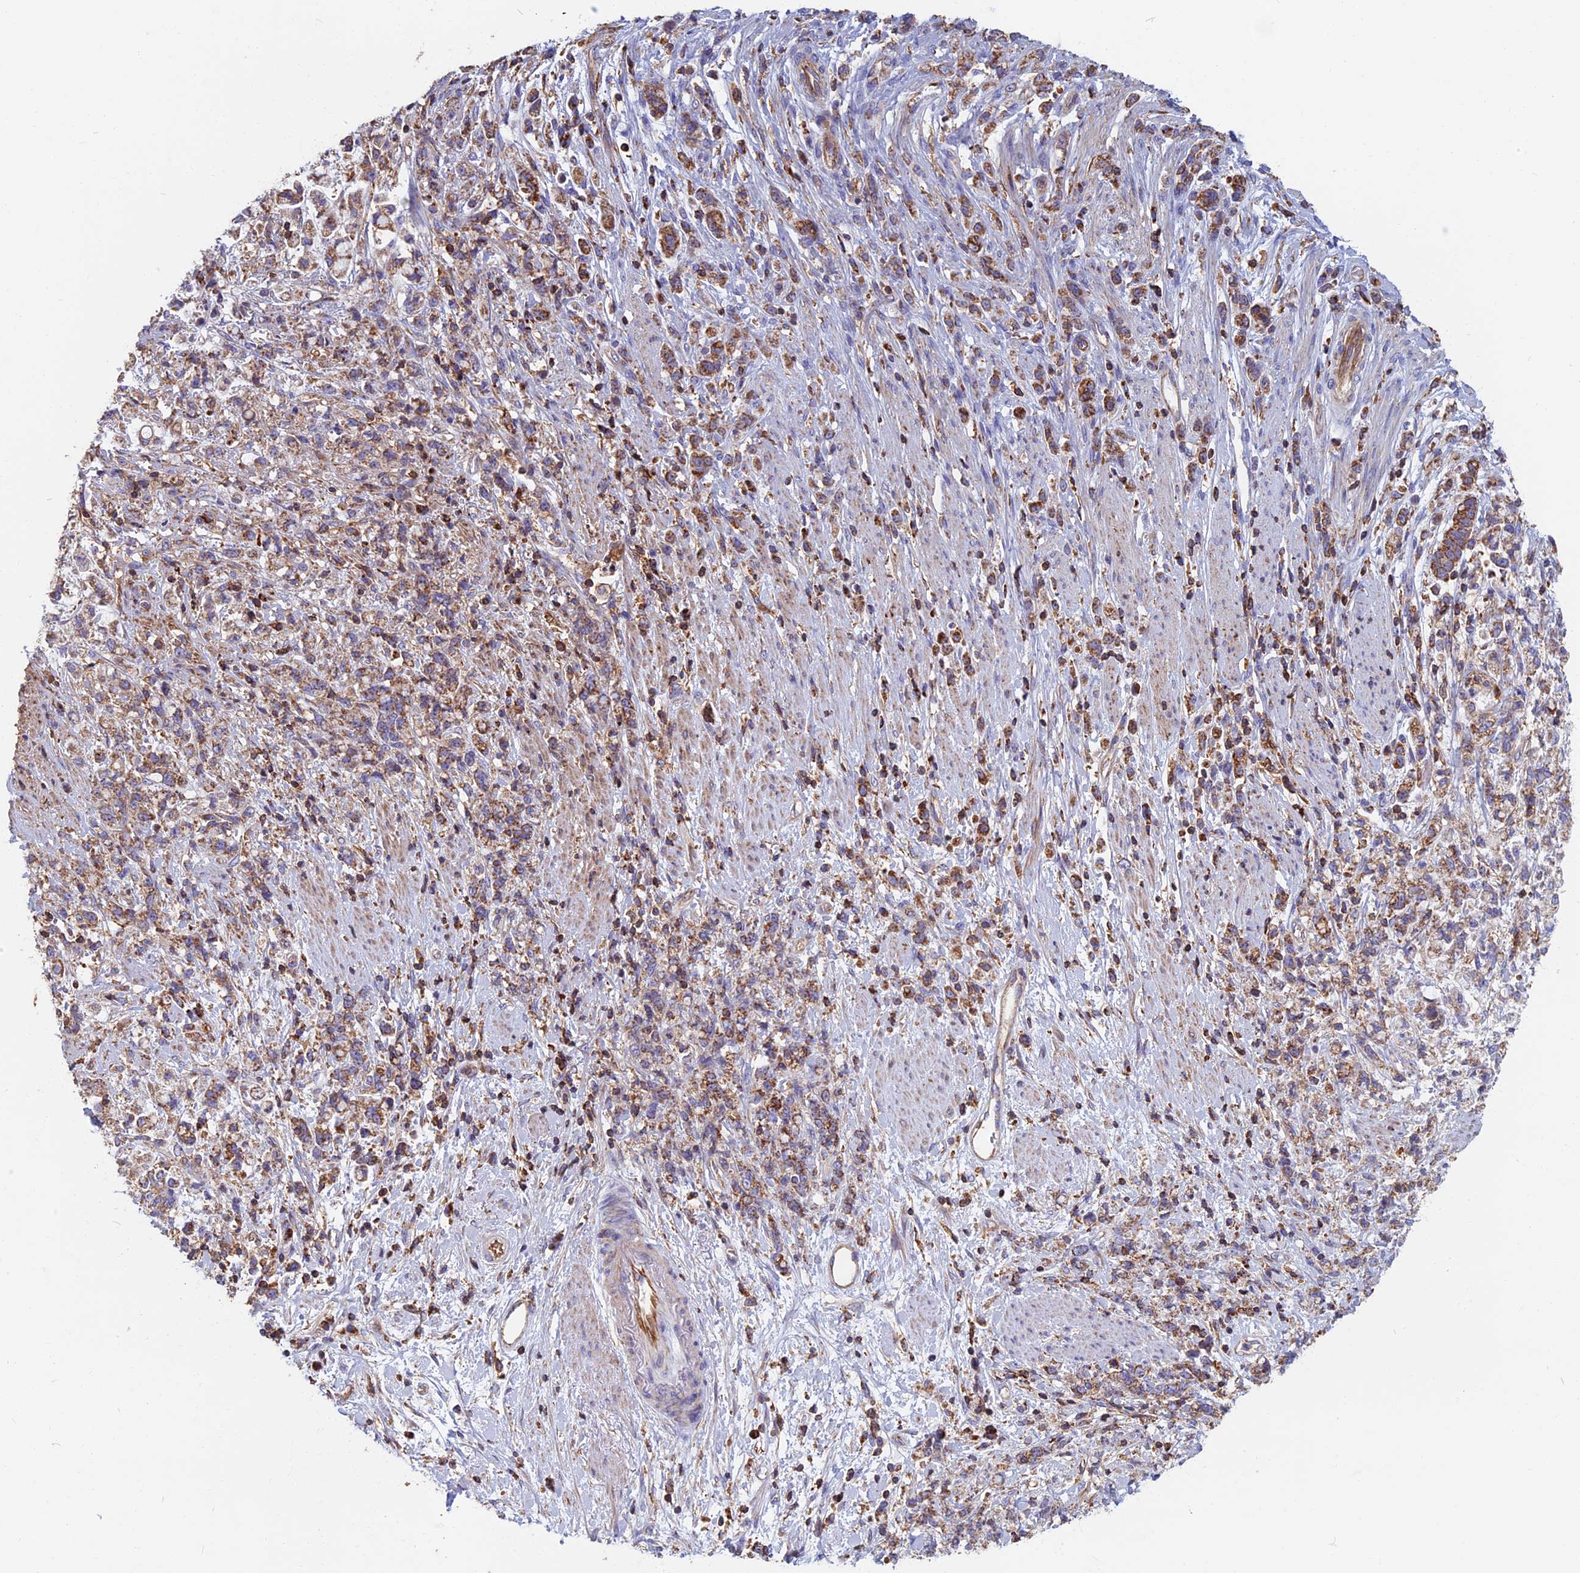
{"staining": {"intensity": "moderate", "quantity": ">75%", "location": "cytoplasmic/membranous"}, "tissue": "stomach cancer", "cell_type": "Tumor cells", "image_type": "cancer", "snomed": [{"axis": "morphology", "description": "Adenocarcinoma, NOS"}, {"axis": "topography", "description": "Stomach"}], "caption": "Human adenocarcinoma (stomach) stained with a protein marker shows moderate staining in tumor cells.", "gene": "HSD17B8", "patient": {"sex": "female", "age": 60}}